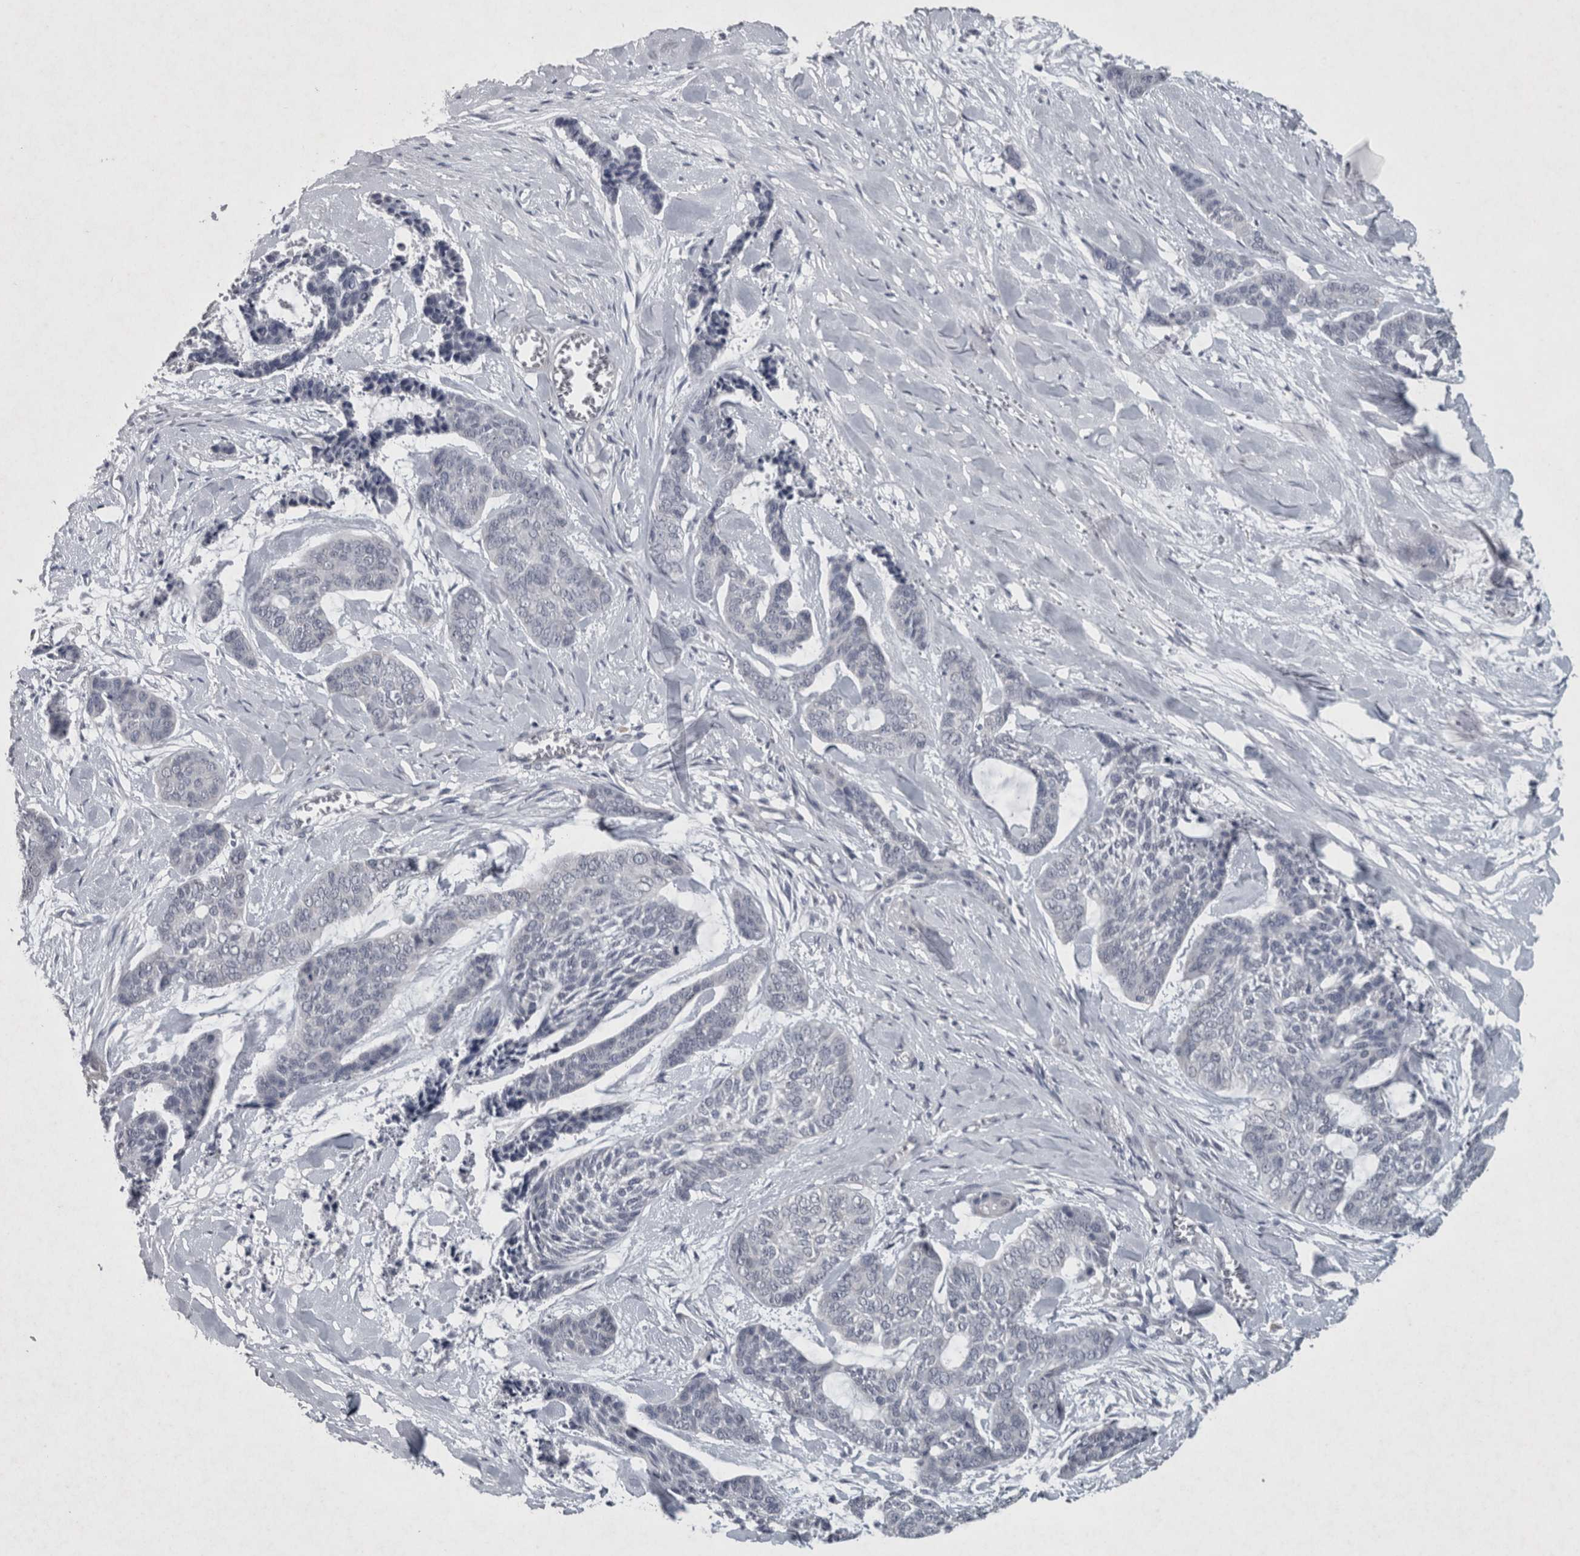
{"staining": {"intensity": "negative", "quantity": "none", "location": "none"}, "tissue": "skin cancer", "cell_type": "Tumor cells", "image_type": "cancer", "snomed": [{"axis": "morphology", "description": "Basal cell carcinoma"}, {"axis": "topography", "description": "Skin"}], "caption": "This is a histopathology image of immunohistochemistry (IHC) staining of skin cancer, which shows no positivity in tumor cells.", "gene": "WNT7A", "patient": {"sex": "female", "age": 64}}